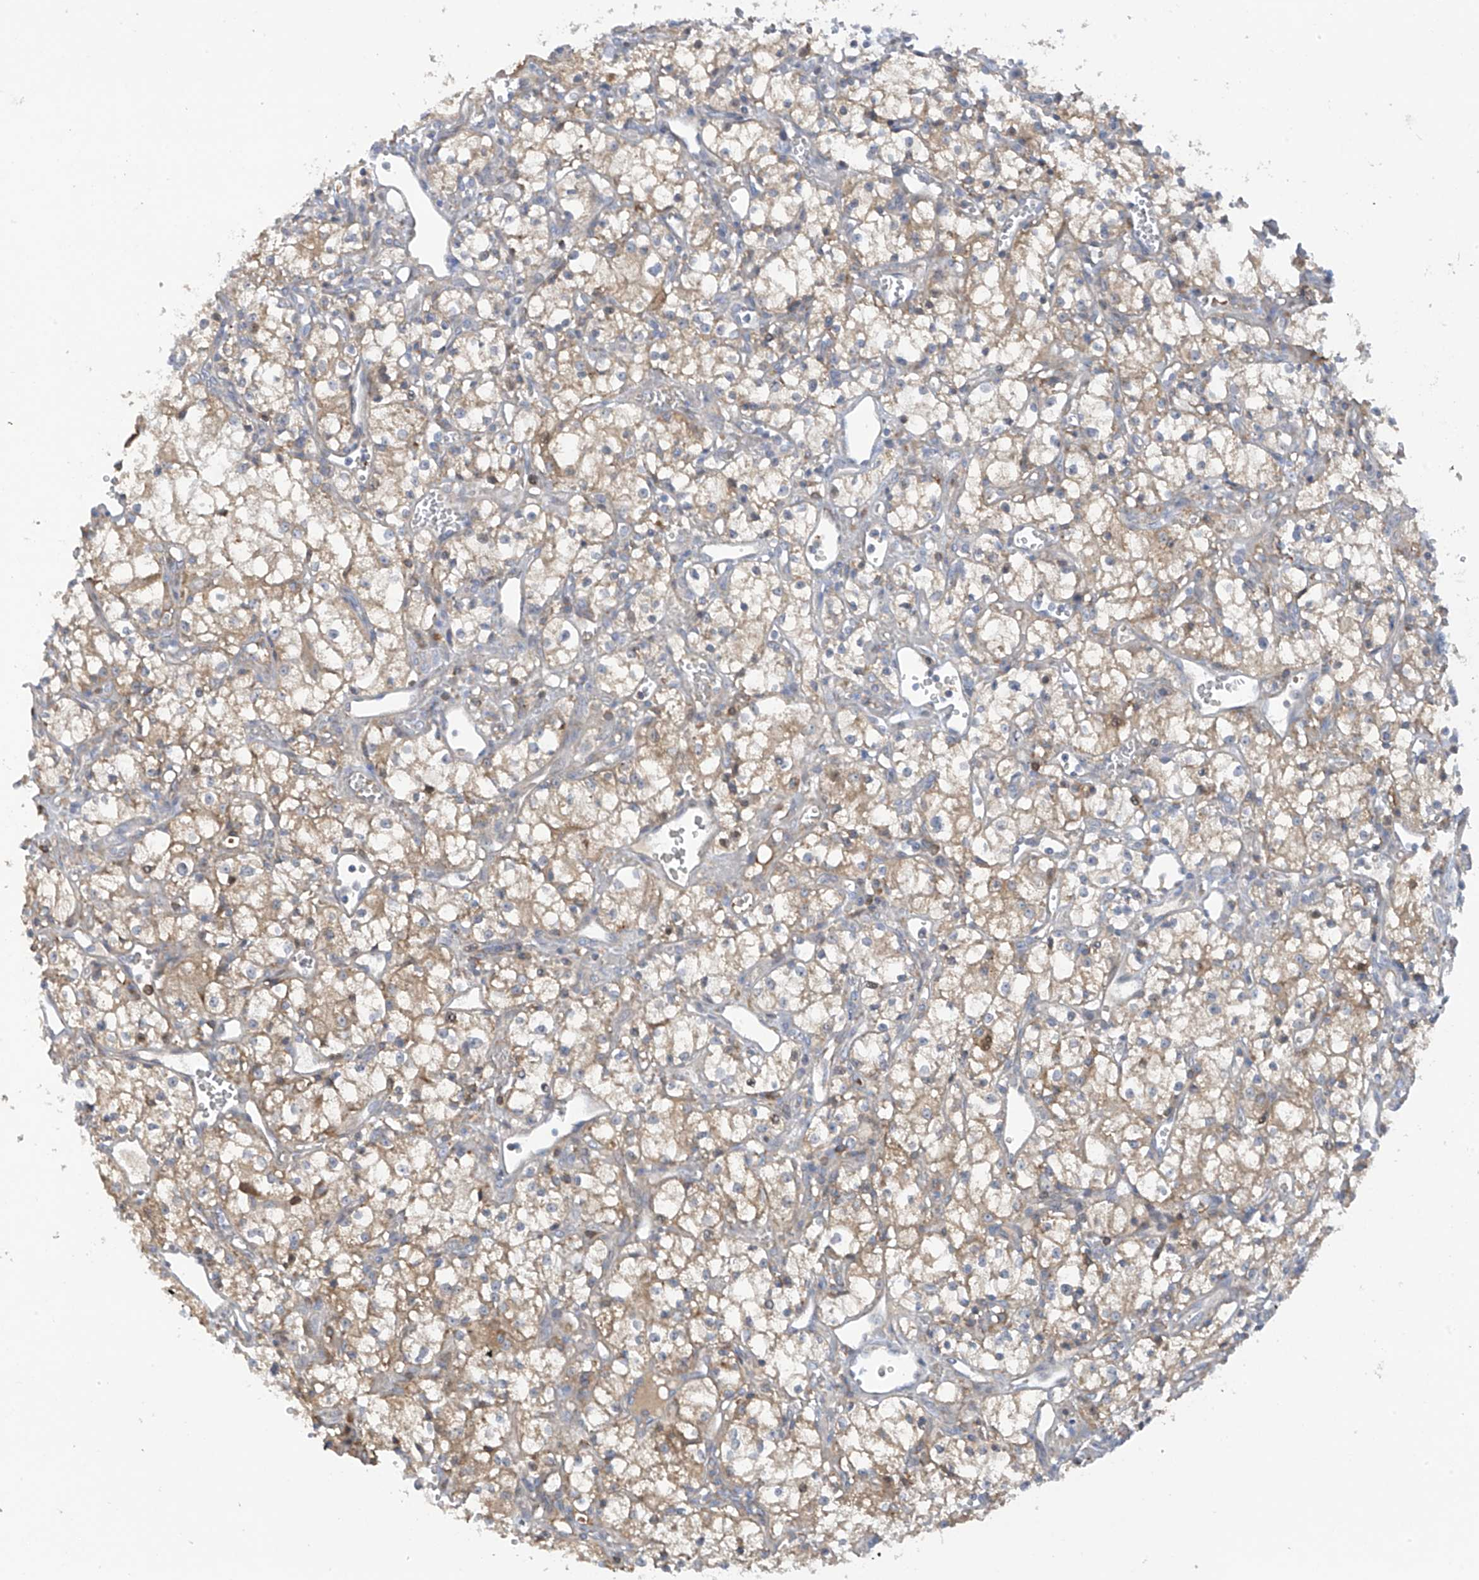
{"staining": {"intensity": "weak", "quantity": "25%-75%", "location": "cytoplasmic/membranous"}, "tissue": "renal cancer", "cell_type": "Tumor cells", "image_type": "cancer", "snomed": [{"axis": "morphology", "description": "Adenocarcinoma, NOS"}, {"axis": "topography", "description": "Kidney"}], "caption": "IHC (DAB) staining of human renal cancer (adenocarcinoma) demonstrates weak cytoplasmic/membranous protein expression in approximately 25%-75% of tumor cells.", "gene": "METTL18", "patient": {"sex": "male", "age": 59}}